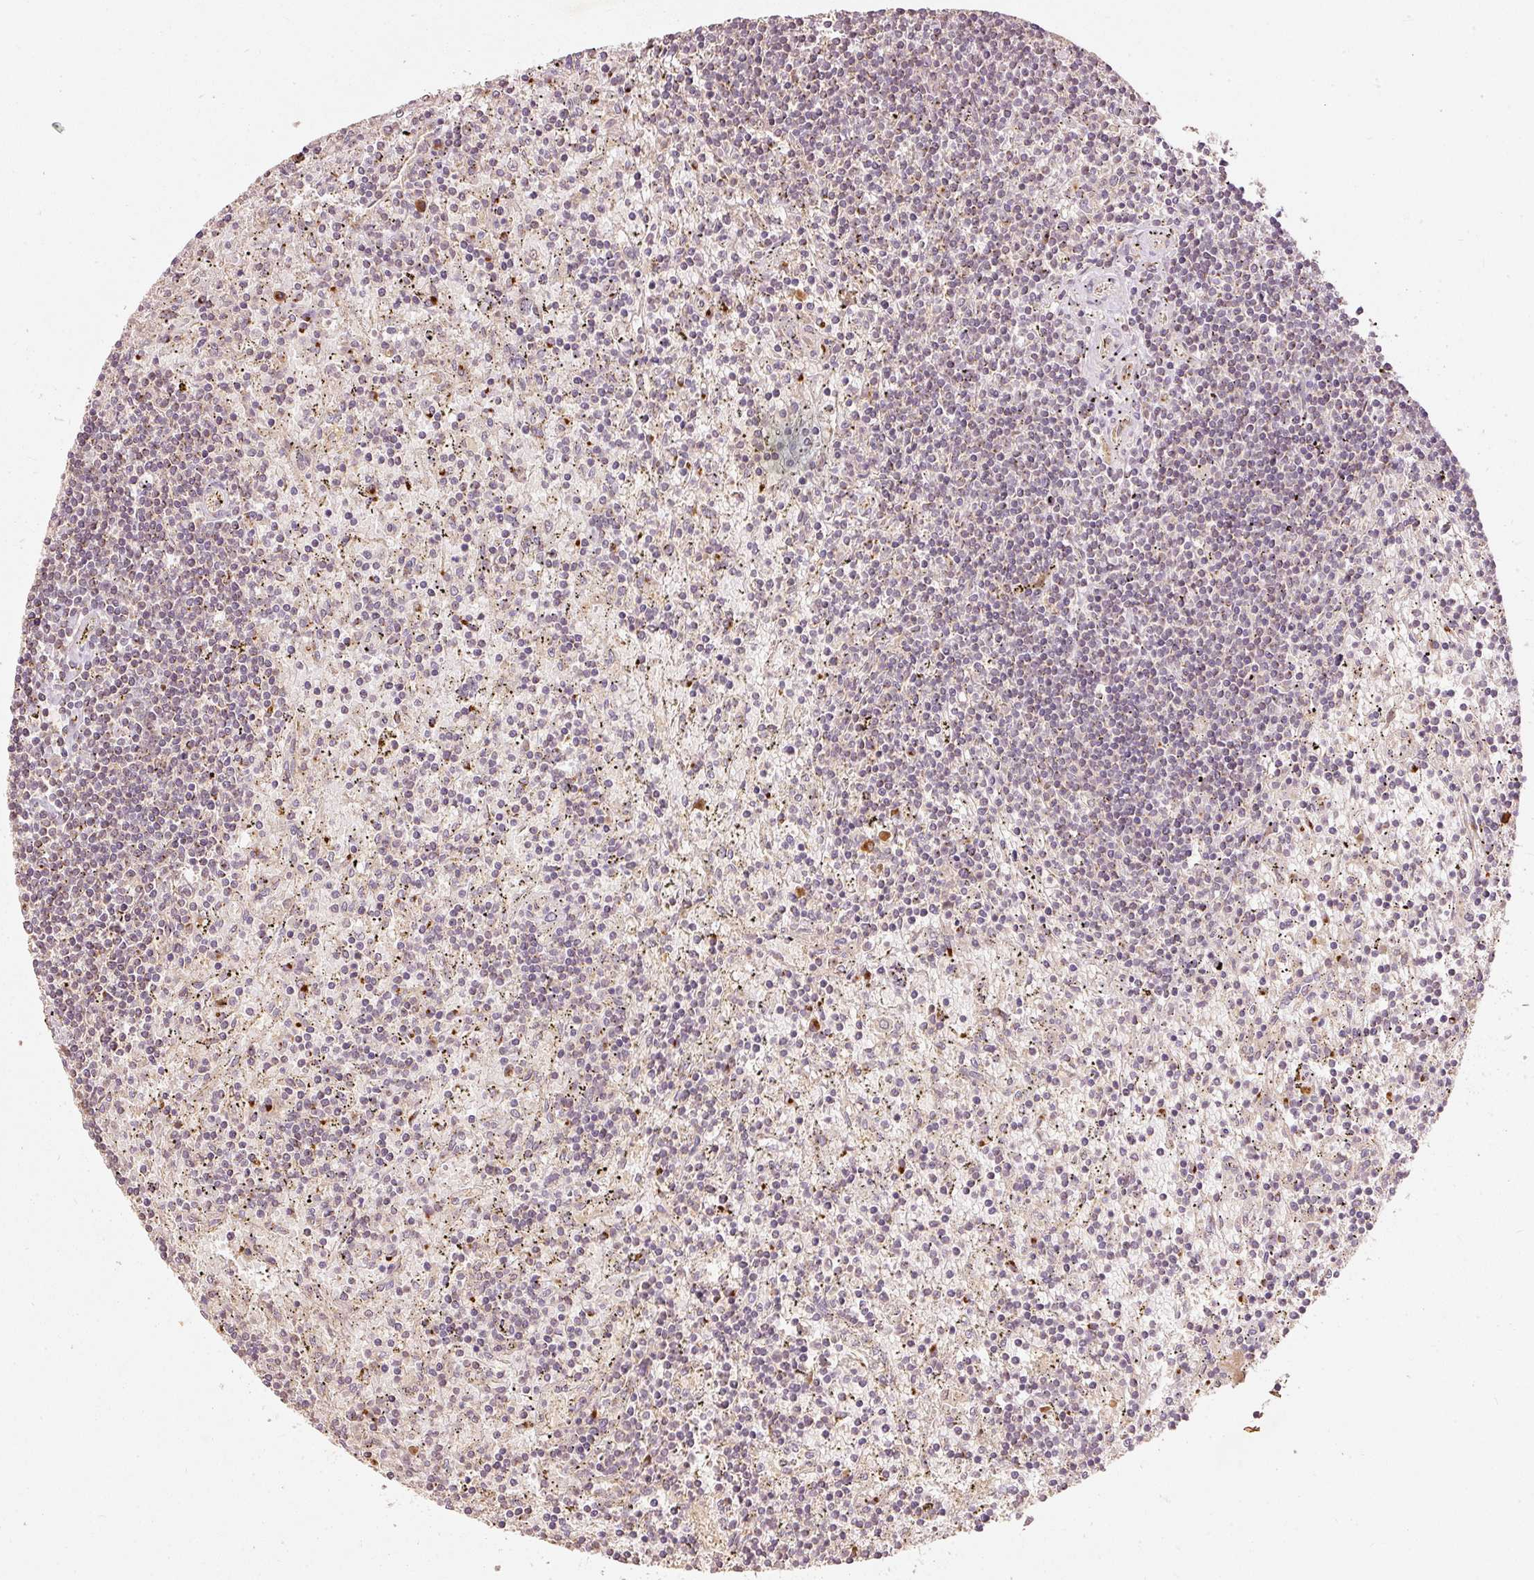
{"staining": {"intensity": "negative", "quantity": "none", "location": "none"}, "tissue": "lymphoma", "cell_type": "Tumor cells", "image_type": "cancer", "snomed": [{"axis": "morphology", "description": "Malignant lymphoma, non-Hodgkin's type, Low grade"}, {"axis": "topography", "description": "Spleen"}], "caption": "The image demonstrates no significant staining in tumor cells of malignant lymphoma, non-Hodgkin's type (low-grade).", "gene": "FUT8", "patient": {"sex": "male", "age": 76}}